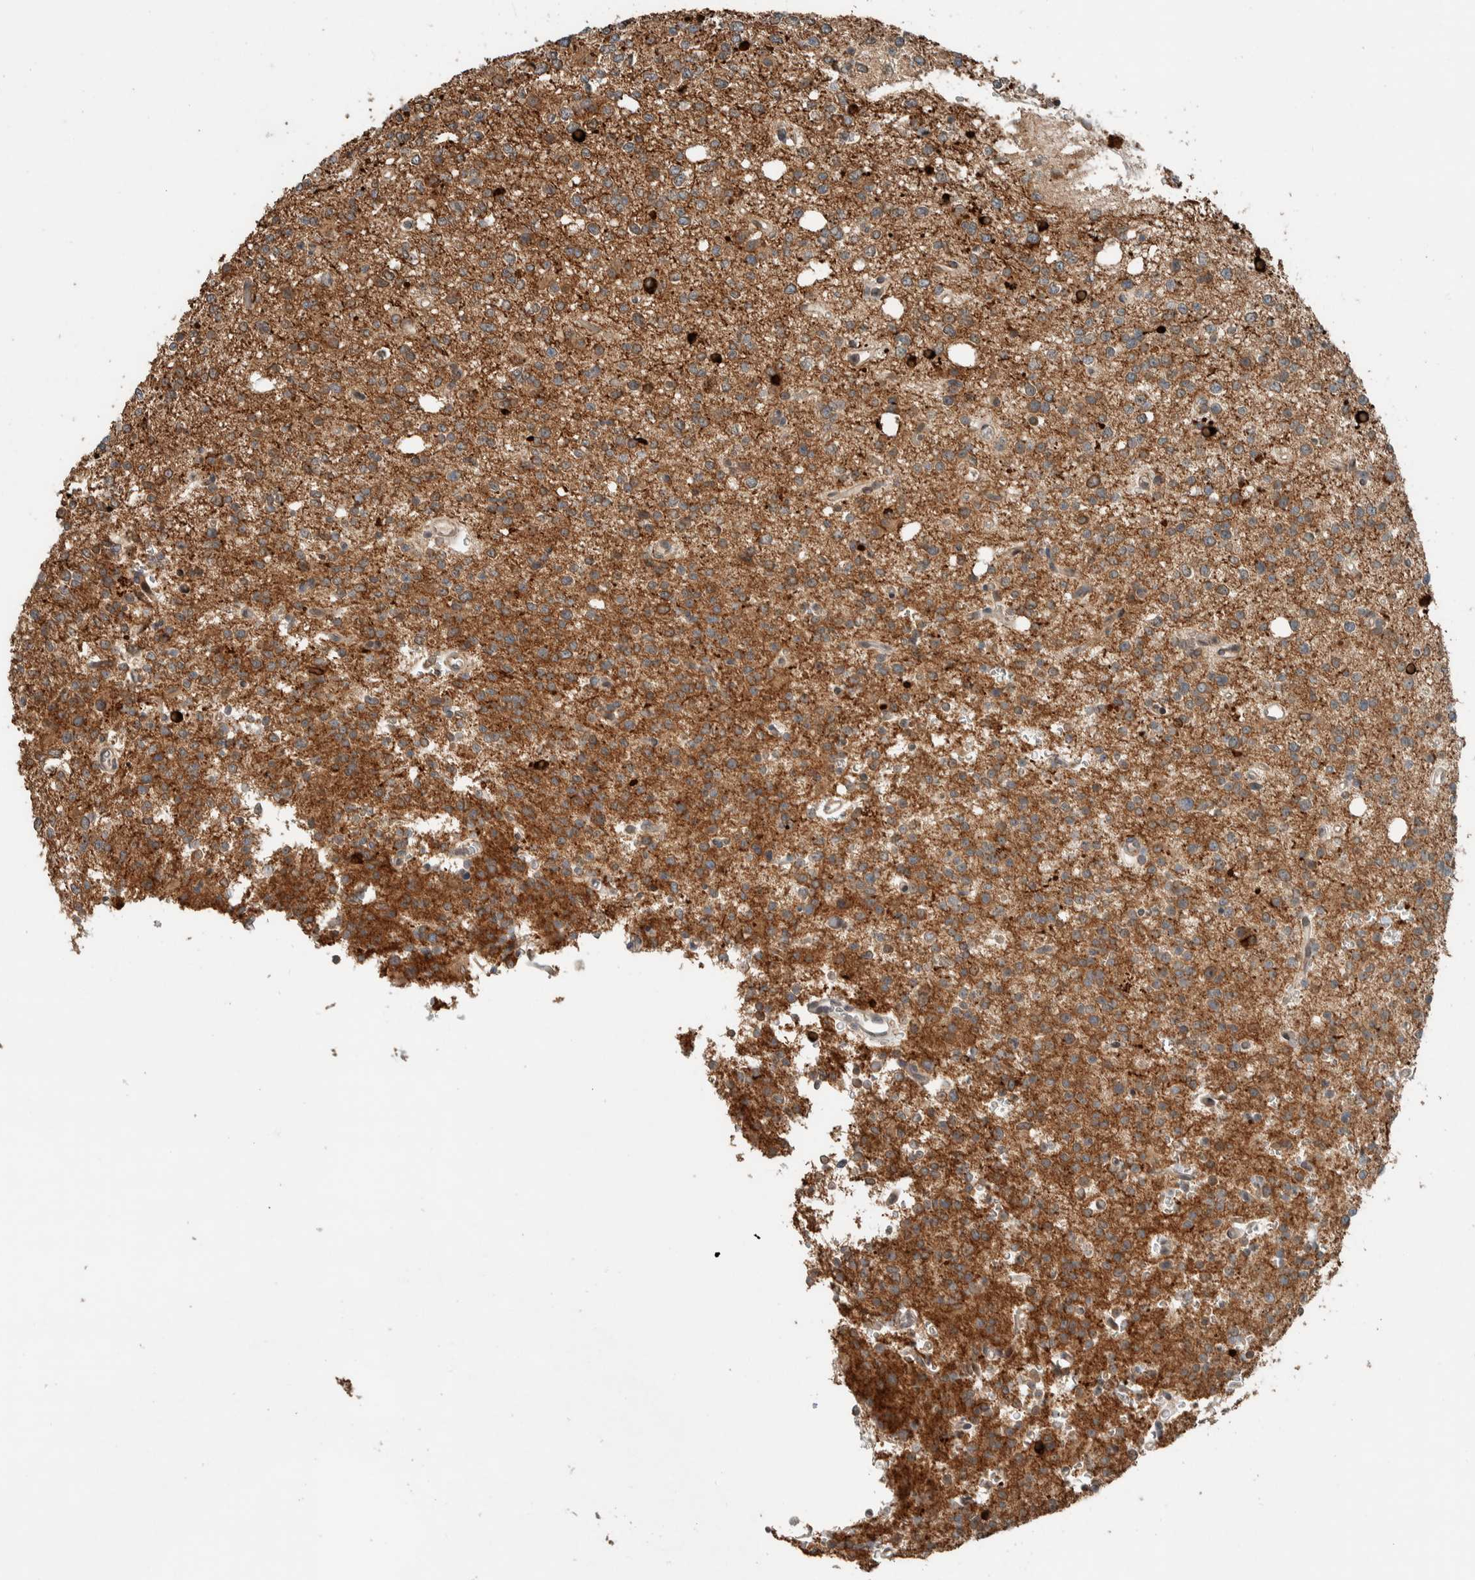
{"staining": {"intensity": "moderate", "quantity": ">75%", "location": "cytoplasmic/membranous"}, "tissue": "glioma", "cell_type": "Tumor cells", "image_type": "cancer", "snomed": [{"axis": "morphology", "description": "Glioma, malignant, High grade"}, {"axis": "topography", "description": "Brain"}], "caption": "This histopathology image reveals malignant glioma (high-grade) stained with immunohistochemistry to label a protein in brown. The cytoplasmic/membranous of tumor cells show moderate positivity for the protein. Nuclei are counter-stained blue.", "gene": "NBR1", "patient": {"sex": "female", "age": 62}}